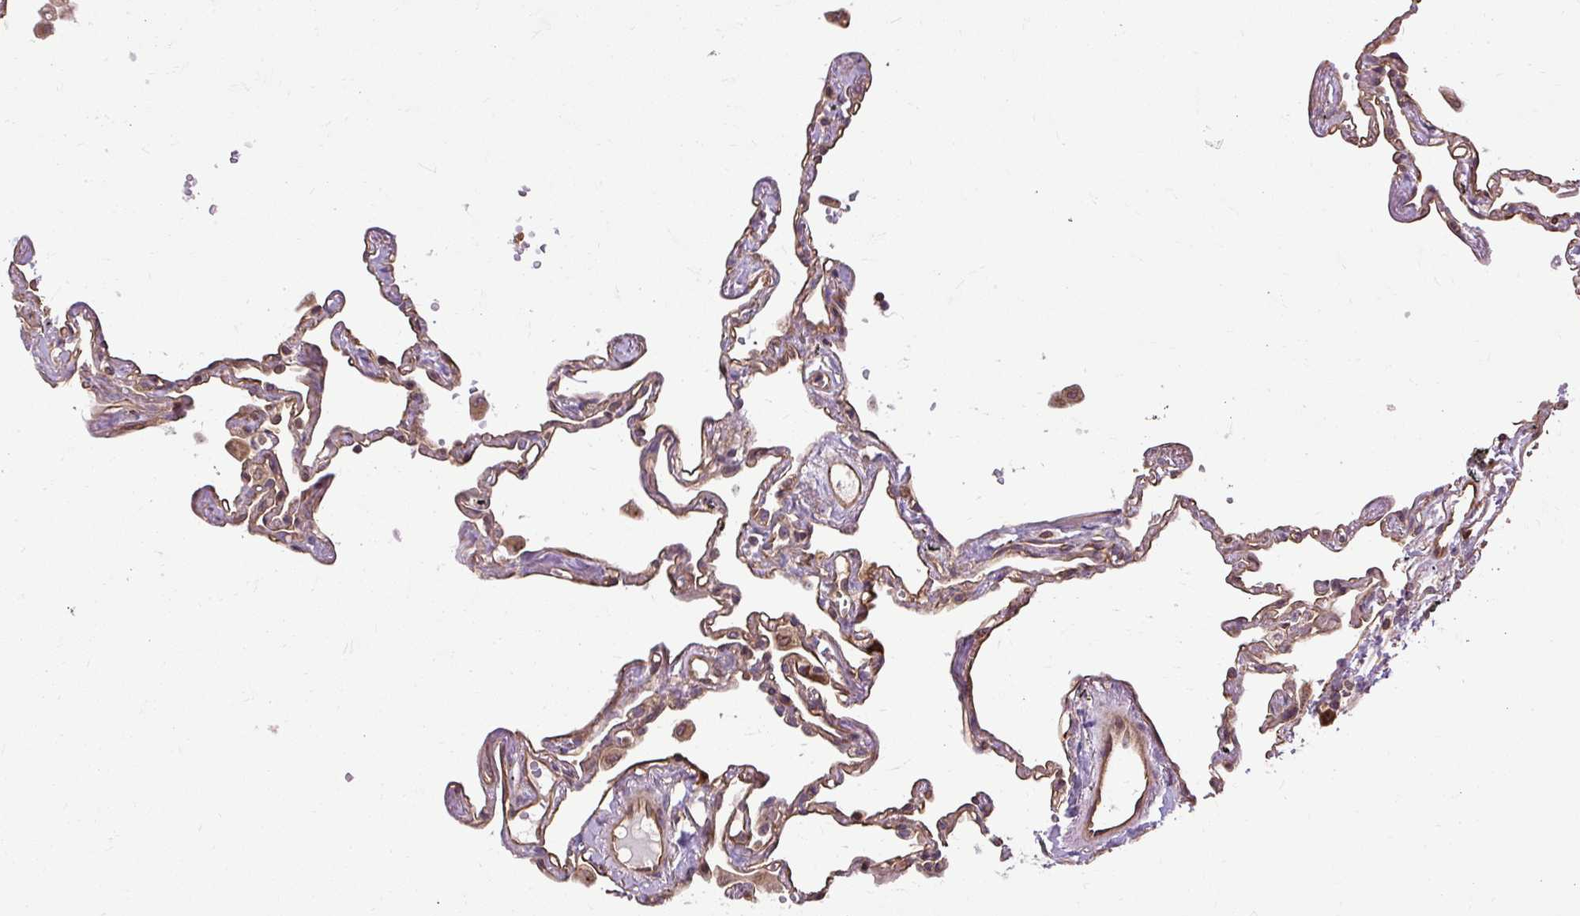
{"staining": {"intensity": "weak", "quantity": "25%-75%", "location": "cytoplasmic/membranous"}, "tissue": "lung", "cell_type": "Alveolar cells", "image_type": "normal", "snomed": [{"axis": "morphology", "description": "Normal tissue, NOS"}, {"axis": "topography", "description": "Lung"}], "caption": "Weak cytoplasmic/membranous expression is seen in approximately 25%-75% of alveolar cells in unremarkable lung. (brown staining indicates protein expression, while blue staining denotes nuclei).", "gene": "FLRT1", "patient": {"sex": "female", "age": 67}}